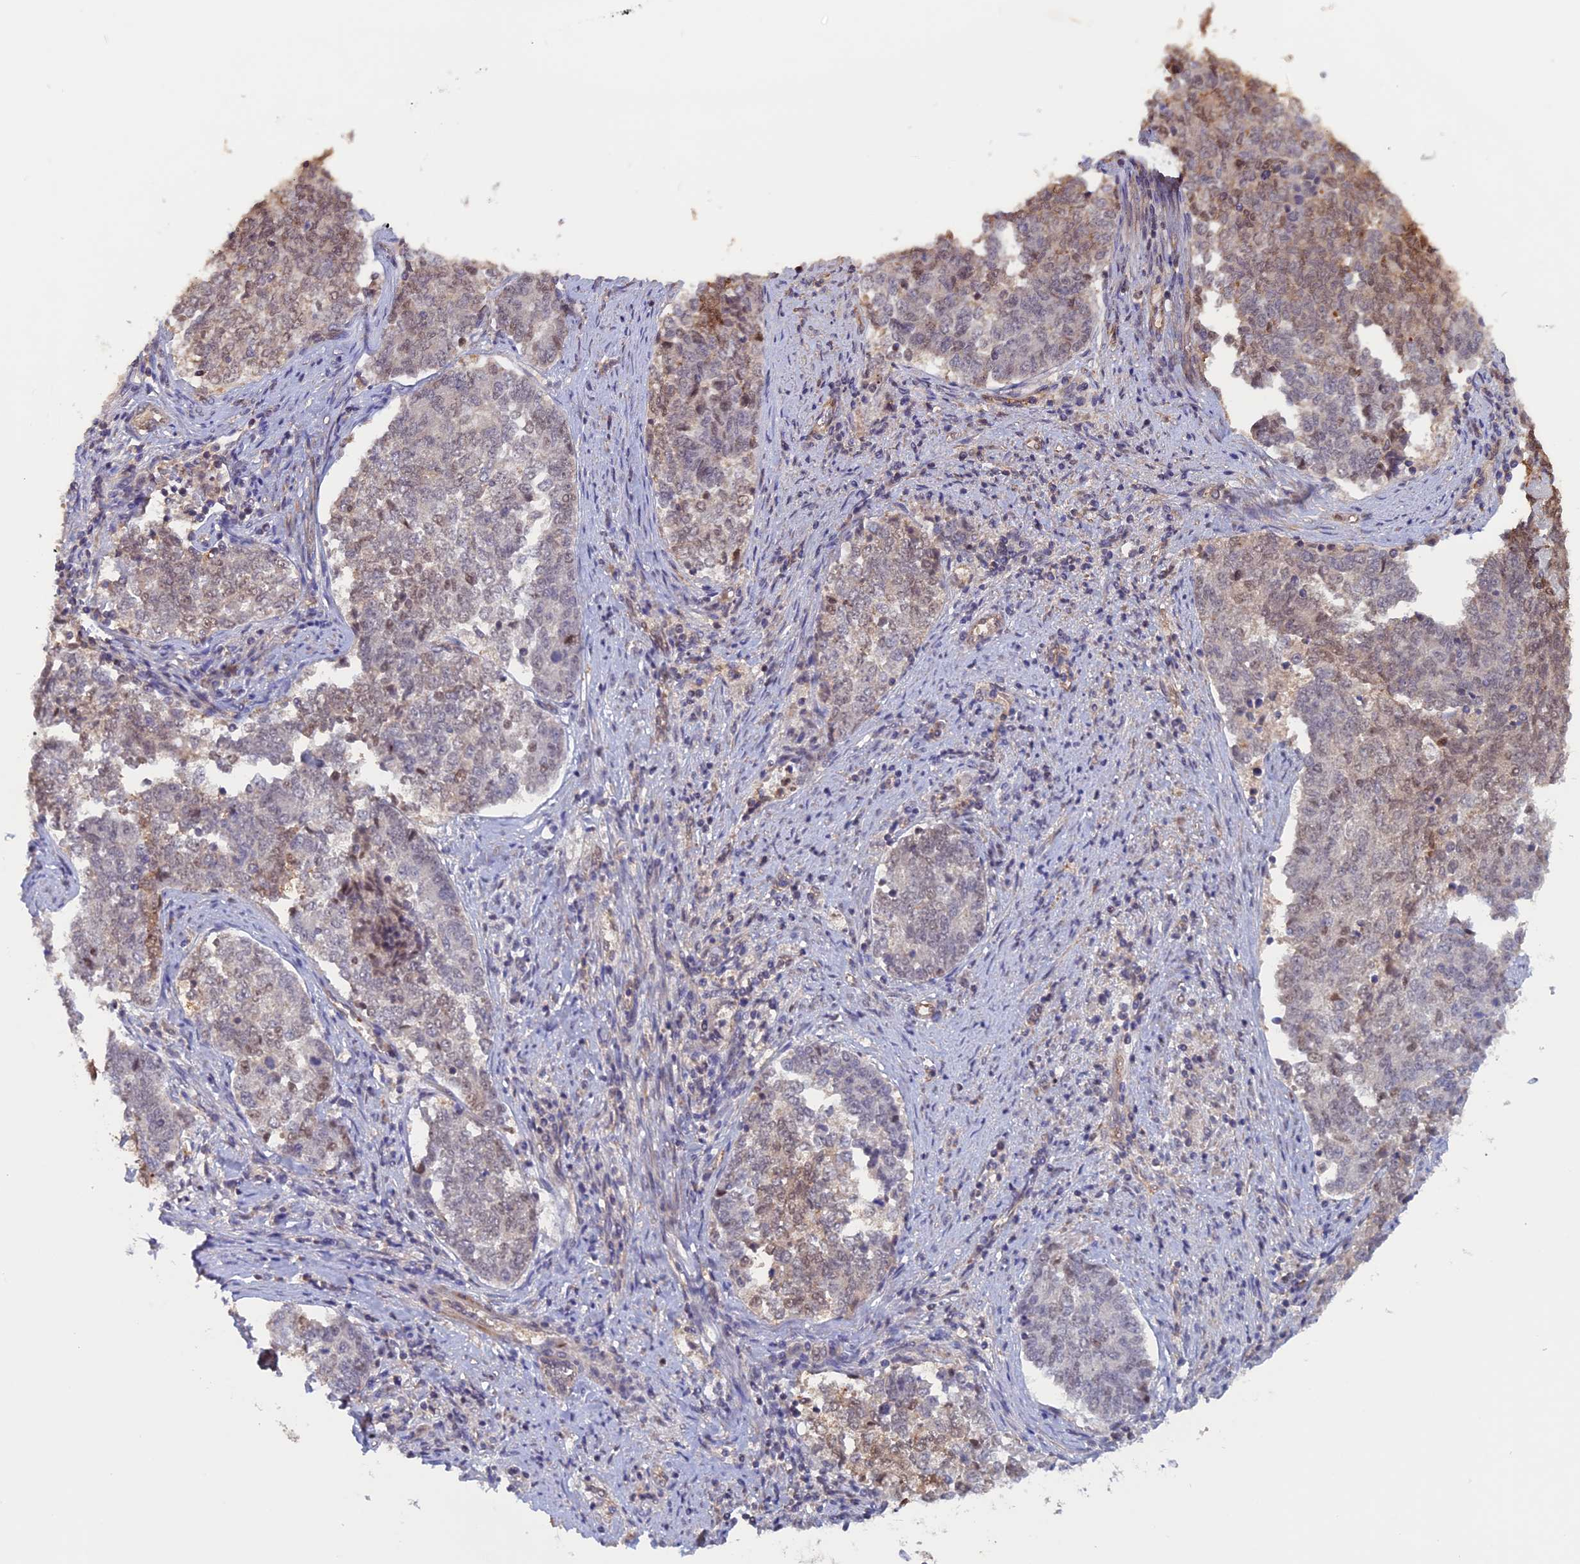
{"staining": {"intensity": "moderate", "quantity": "<25%", "location": "nuclear"}, "tissue": "endometrial cancer", "cell_type": "Tumor cells", "image_type": "cancer", "snomed": [{"axis": "morphology", "description": "Adenocarcinoma, NOS"}, {"axis": "topography", "description": "Endometrium"}], "caption": "An immunohistochemistry image of neoplastic tissue is shown. Protein staining in brown highlights moderate nuclear positivity in endometrial cancer within tumor cells.", "gene": "FAM98C", "patient": {"sex": "female", "age": 80}}